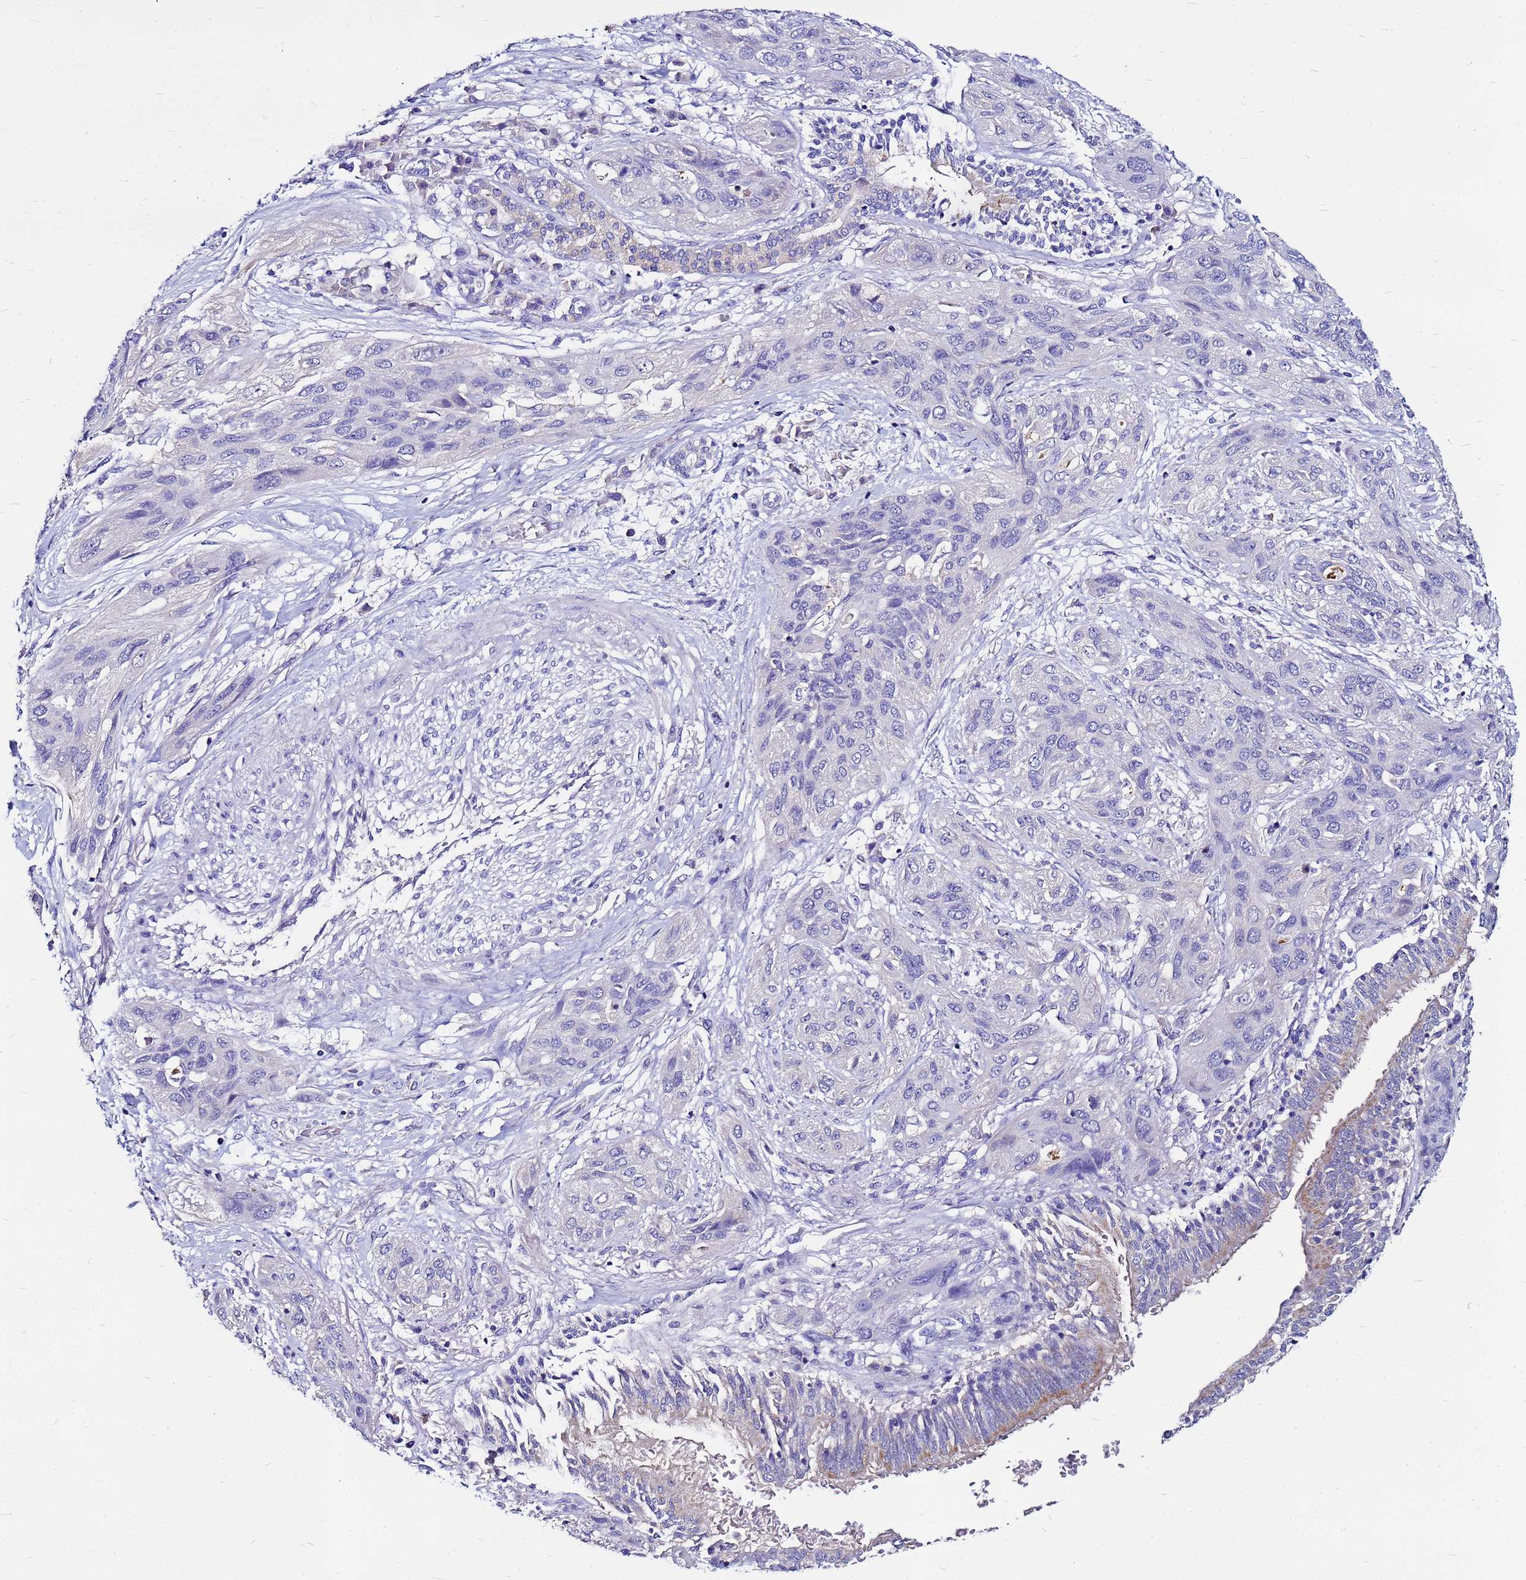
{"staining": {"intensity": "negative", "quantity": "none", "location": "none"}, "tissue": "lung cancer", "cell_type": "Tumor cells", "image_type": "cancer", "snomed": [{"axis": "morphology", "description": "Squamous cell carcinoma, NOS"}, {"axis": "topography", "description": "Lung"}], "caption": "This is an IHC histopathology image of lung cancer. There is no expression in tumor cells.", "gene": "FAM183A", "patient": {"sex": "female", "age": 70}}